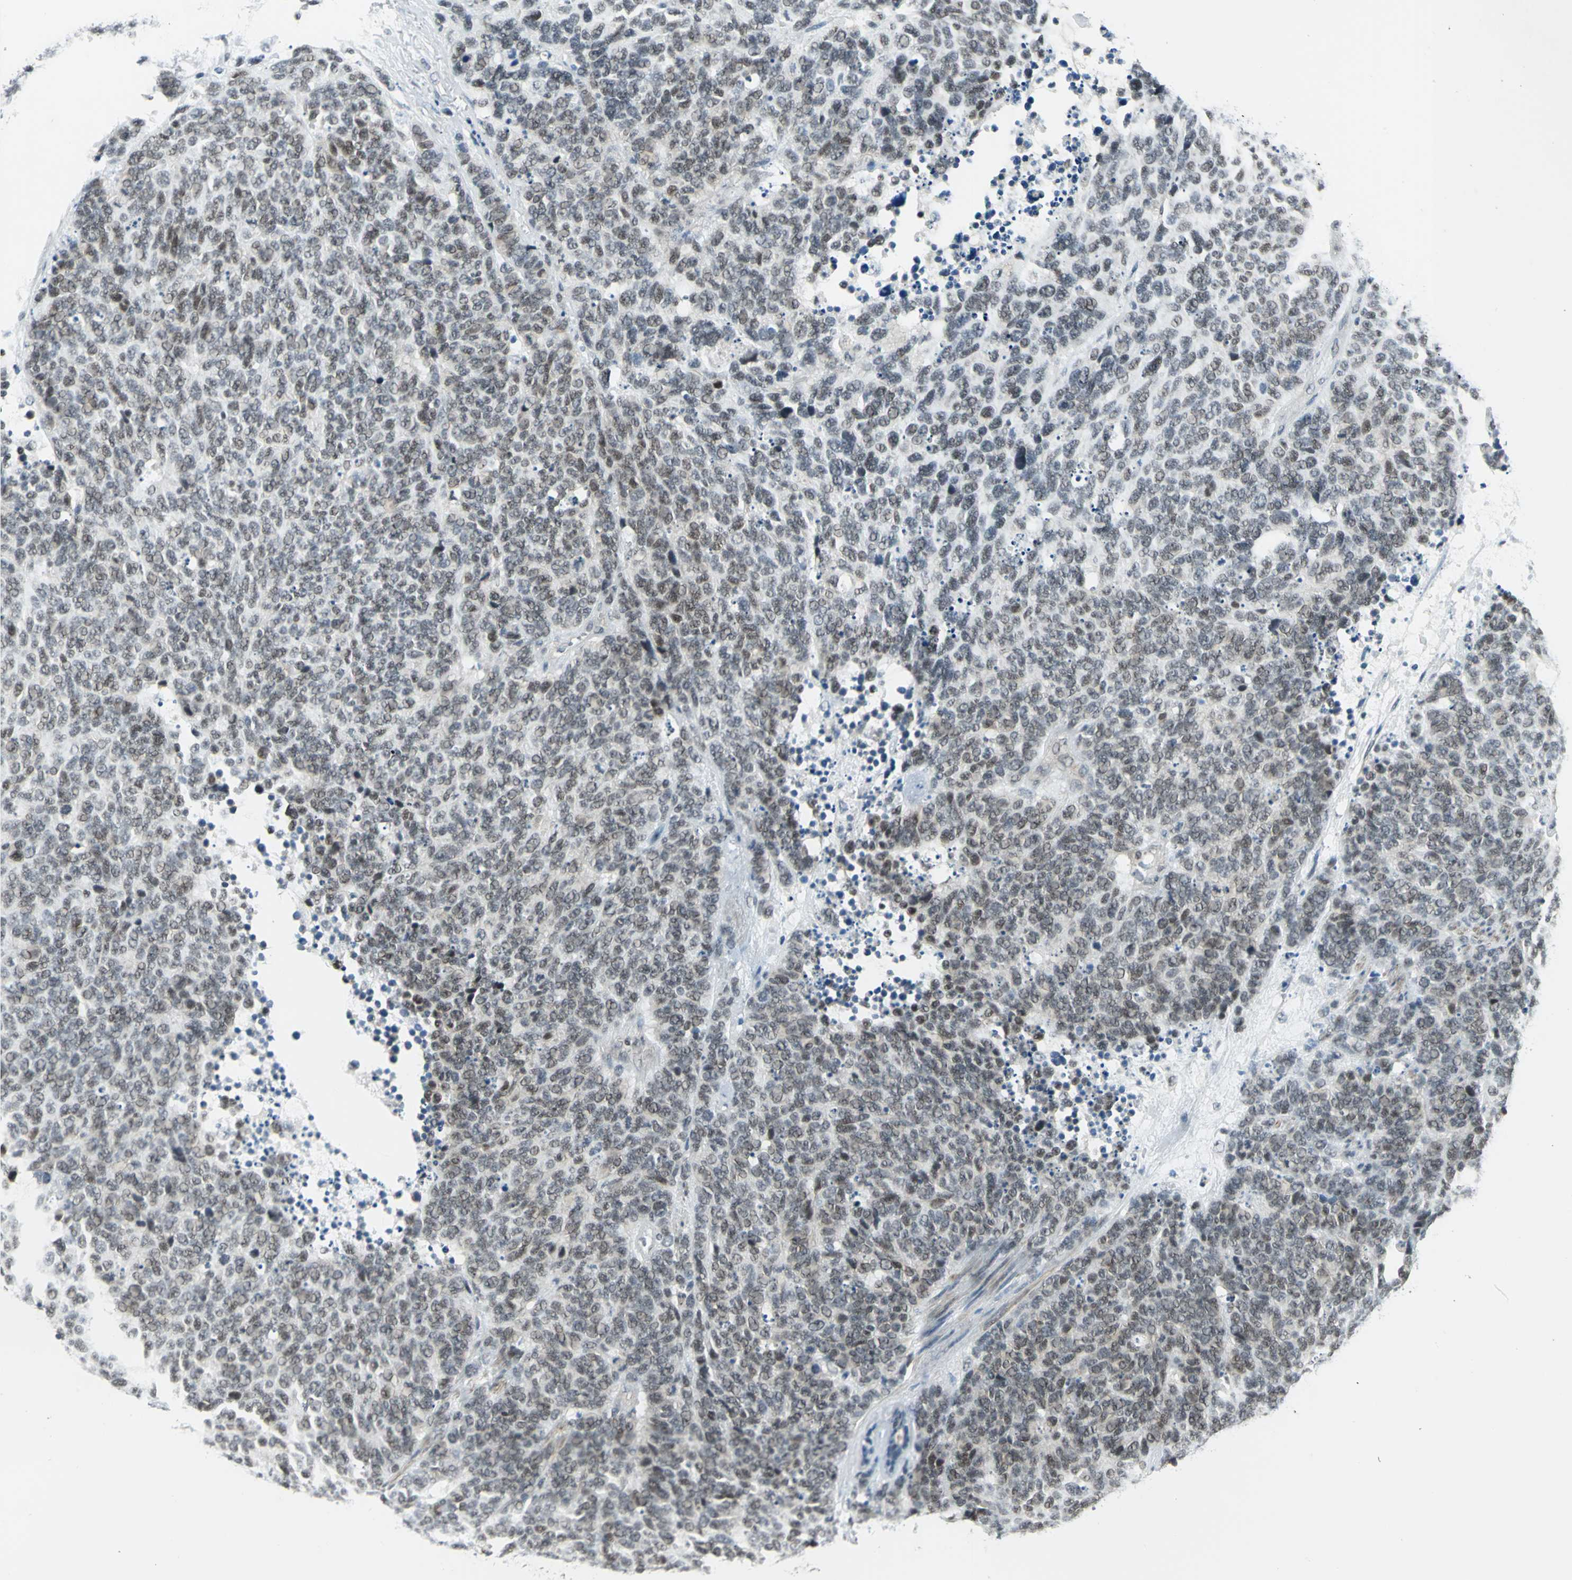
{"staining": {"intensity": "weak", "quantity": "25%-75%", "location": "cytoplasmic/membranous,nuclear"}, "tissue": "lung cancer", "cell_type": "Tumor cells", "image_type": "cancer", "snomed": [{"axis": "morphology", "description": "Neoplasm, malignant, NOS"}, {"axis": "topography", "description": "Lung"}], "caption": "Immunohistochemical staining of human lung neoplasm (malignant) demonstrates low levels of weak cytoplasmic/membranous and nuclear expression in about 25%-75% of tumor cells.", "gene": "MTA1", "patient": {"sex": "female", "age": 58}}